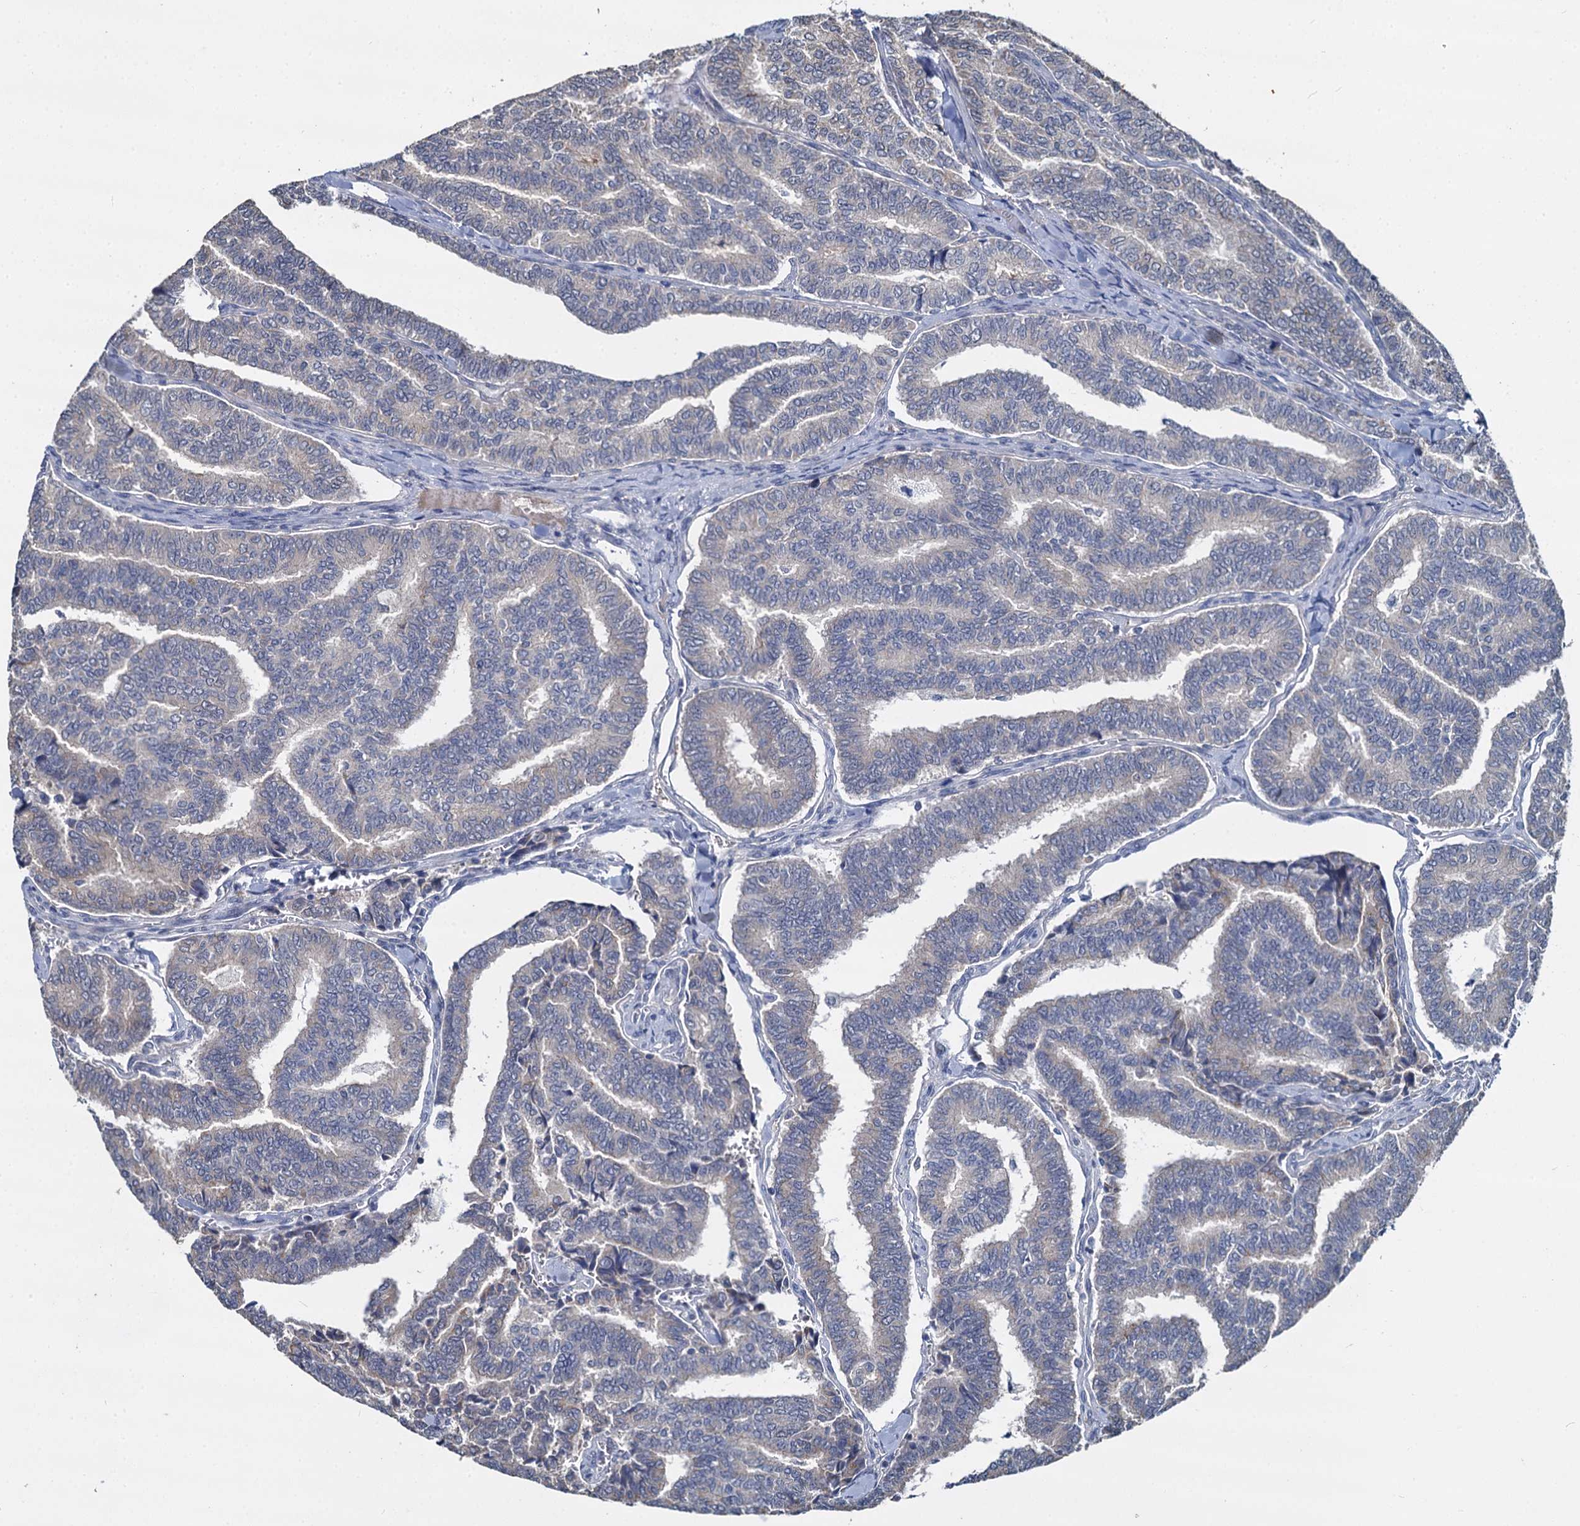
{"staining": {"intensity": "negative", "quantity": "none", "location": "none"}, "tissue": "thyroid cancer", "cell_type": "Tumor cells", "image_type": "cancer", "snomed": [{"axis": "morphology", "description": "Papillary adenocarcinoma, NOS"}, {"axis": "topography", "description": "Thyroid gland"}], "caption": "This is an IHC photomicrograph of human thyroid cancer. There is no positivity in tumor cells.", "gene": "CCDC184", "patient": {"sex": "female", "age": 35}}